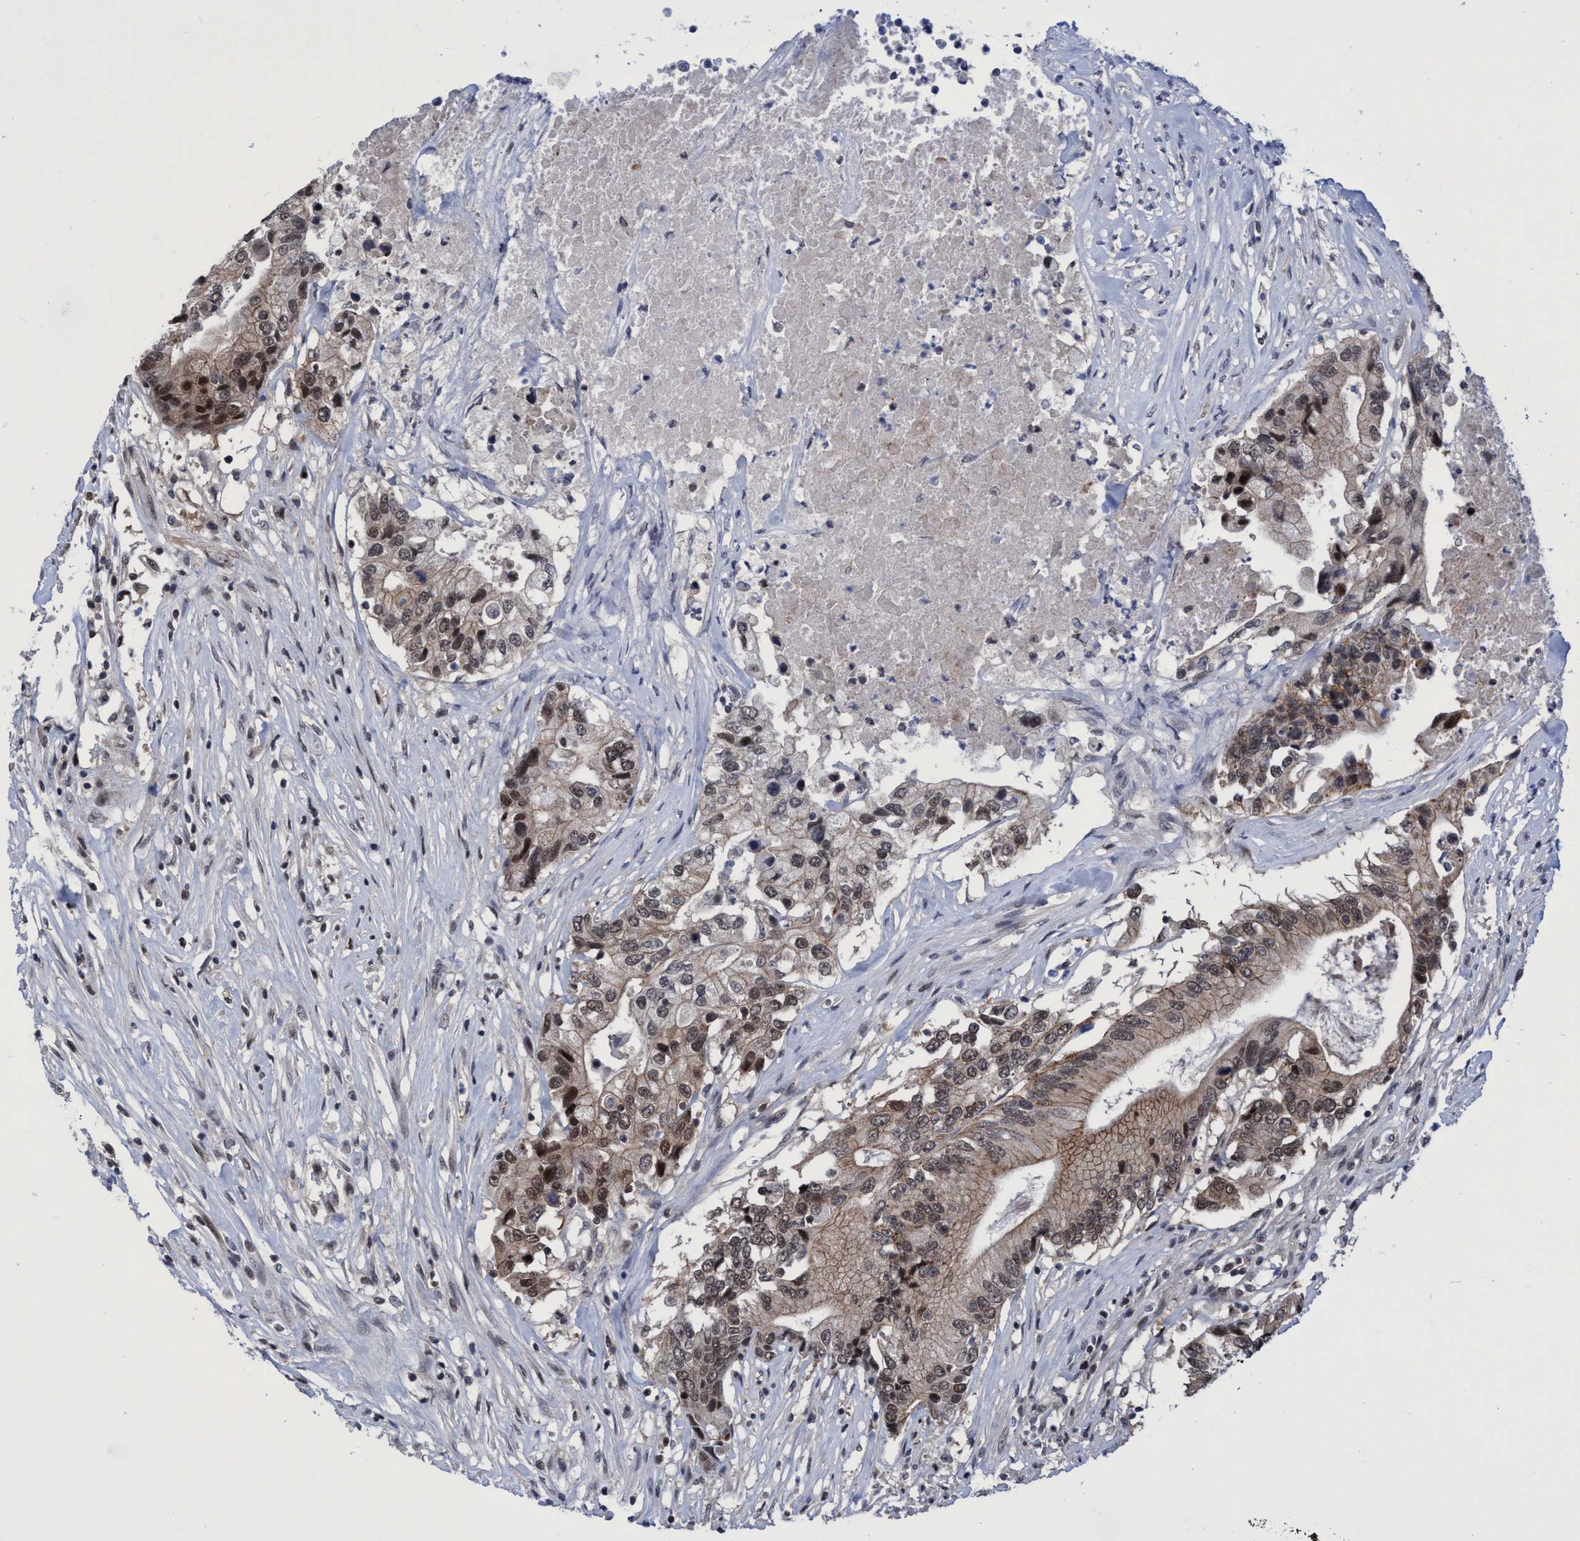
{"staining": {"intensity": "weak", "quantity": ">75%", "location": "cytoplasmic/membranous,nuclear"}, "tissue": "colorectal cancer", "cell_type": "Tumor cells", "image_type": "cancer", "snomed": [{"axis": "morphology", "description": "Adenocarcinoma, NOS"}, {"axis": "topography", "description": "Colon"}], "caption": "Colorectal adenocarcinoma stained with a brown dye reveals weak cytoplasmic/membranous and nuclear positive expression in approximately >75% of tumor cells.", "gene": "C9orf78", "patient": {"sex": "female", "age": 77}}